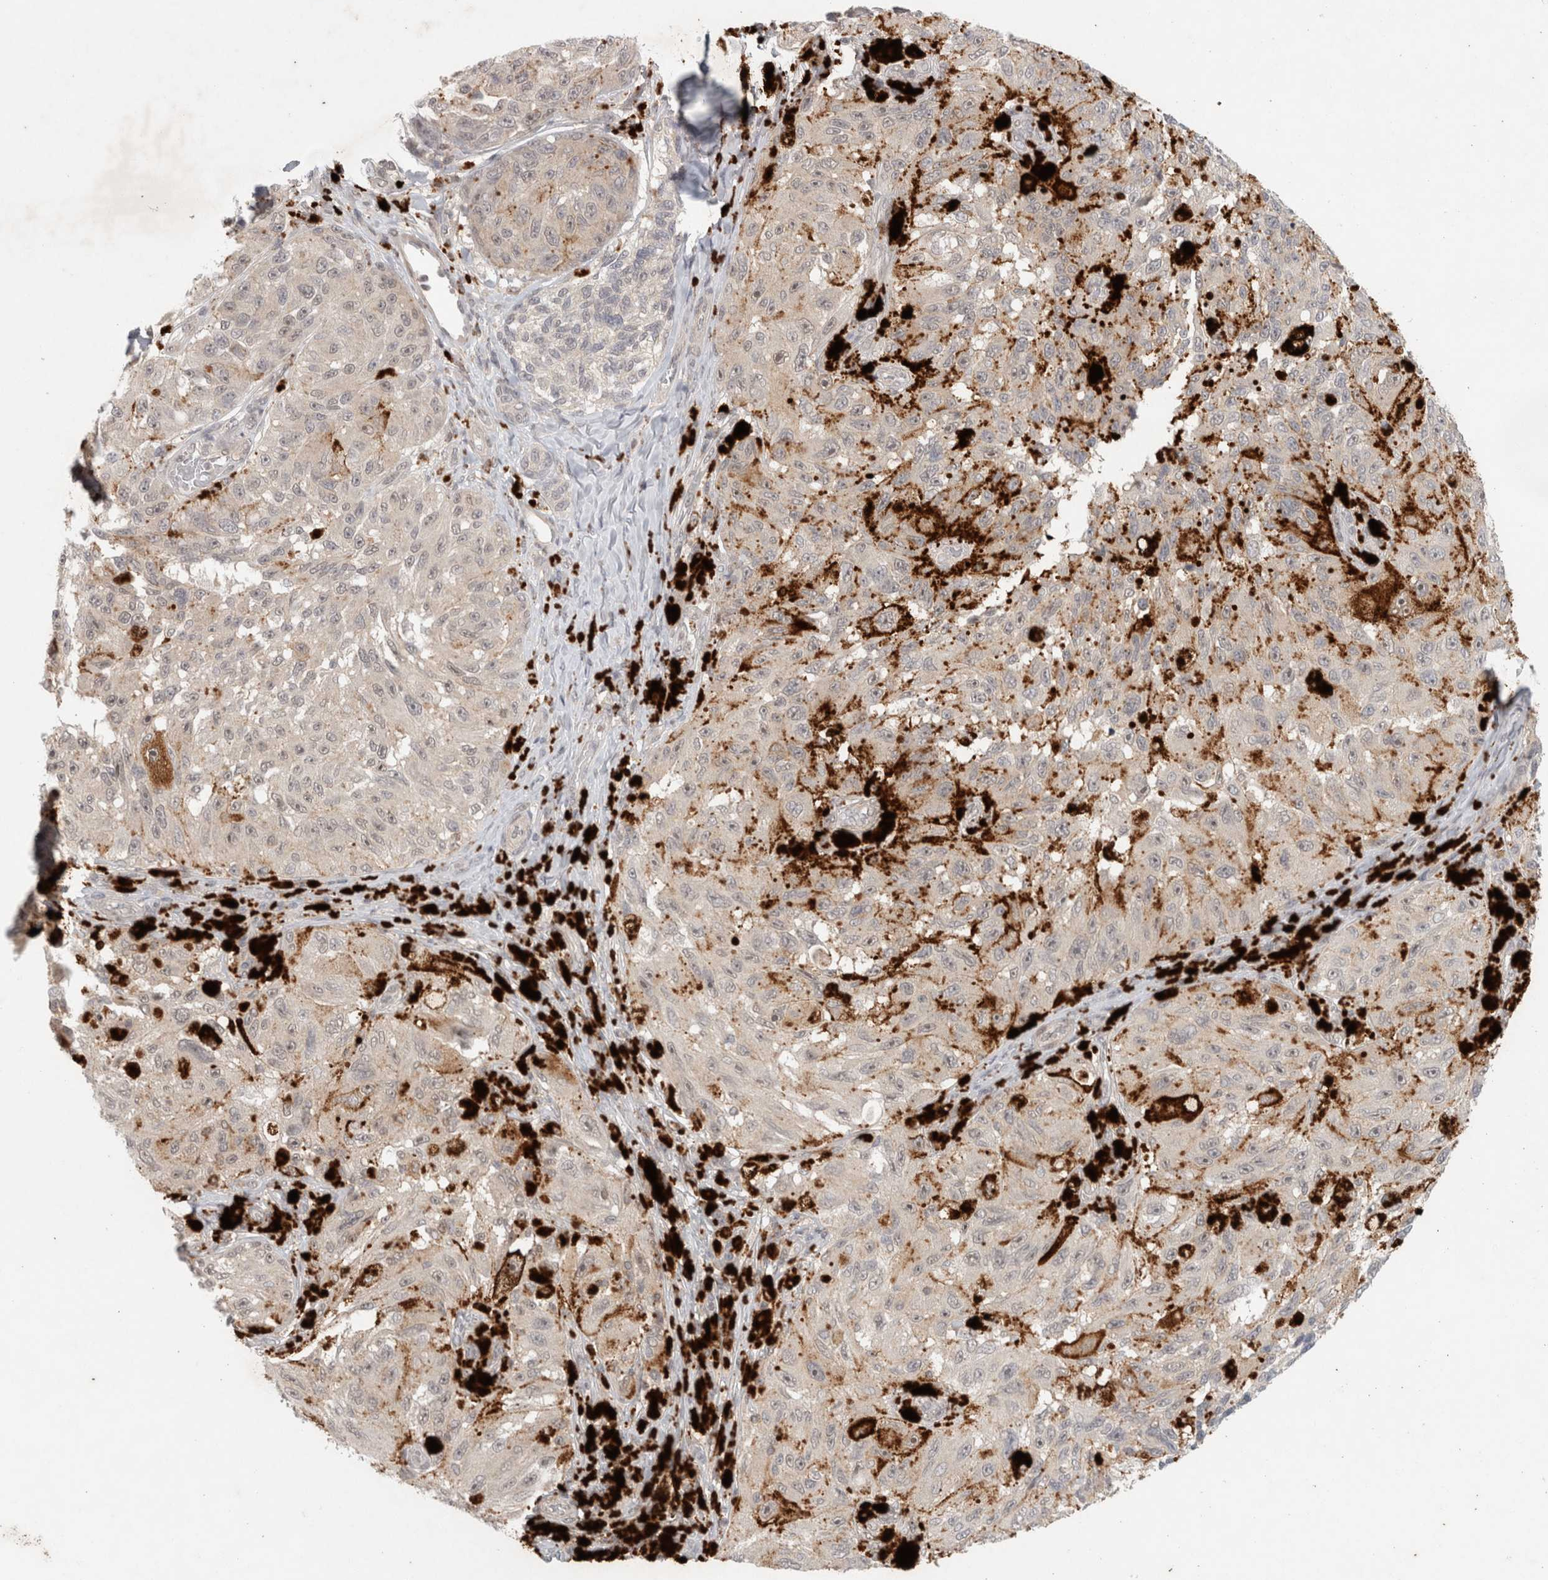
{"staining": {"intensity": "negative", "quantity": "none", "location": "none"}, "tissue": "melanoma", "cell_type": "Tumor cells", "image_type": "cancer", "snomed": [{"axis": "morphology", "description": "Malignant melanoma, NOS"}, {"axis": "topography", "description": "Skin"}], "caption": "Malignant melanoma was stained to show a protein in brown. There is no significant positivity in tumor cells. The staining is performed using DAB (3,3'-diaminobenzidine) brown chromogen with nuclei counter-stained in using hematoxylin.", "gene": "FBXO42", "patient": {"sex": "female", "age": 73}}